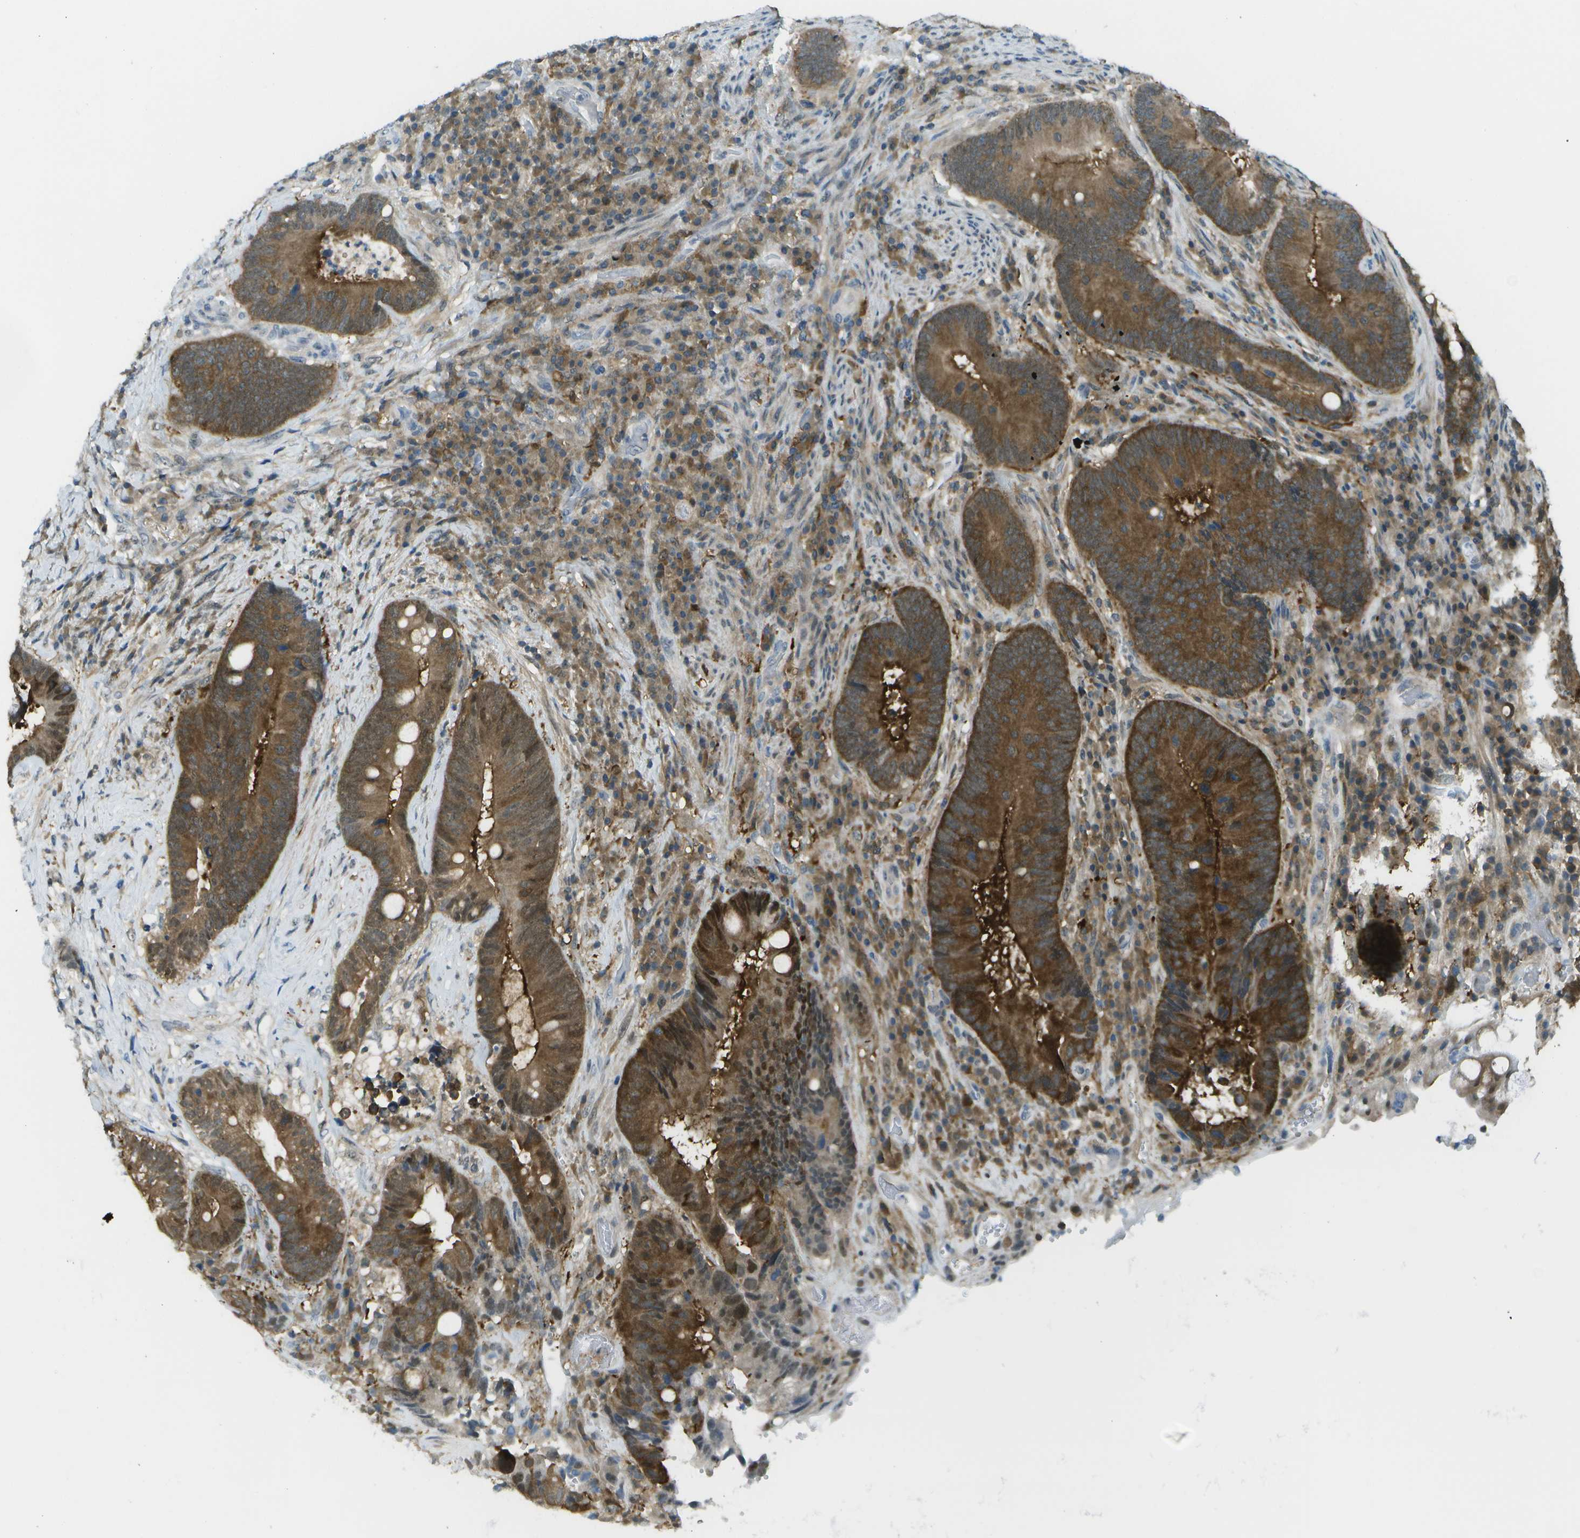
{"staining": {"intensity": "strong", "quantity": ">75%", "location": "cytoplasmic/membranous,nuclear"}, "tissue": "colorectal cancer", "cell_type": "Tumor cells", "image_type": "cancer", "snomed": [{"axis": "morphology", "description": "Adenocarcinoma, NOS"}, {"axis": "topography", "description": "Rectum"}], "caption": "This photomicrograph demonstrates colorectal cancer (adenocarcinoma) stained with immunohistochemistry to label a protein in brown. The cytoplasmic/membranous and nuclear of tumor cells show strong positivity for the protein. Nuclei are counter-stained blue.", "gene": "CDH23", "patient": {"sex": "female", "age": 89}}